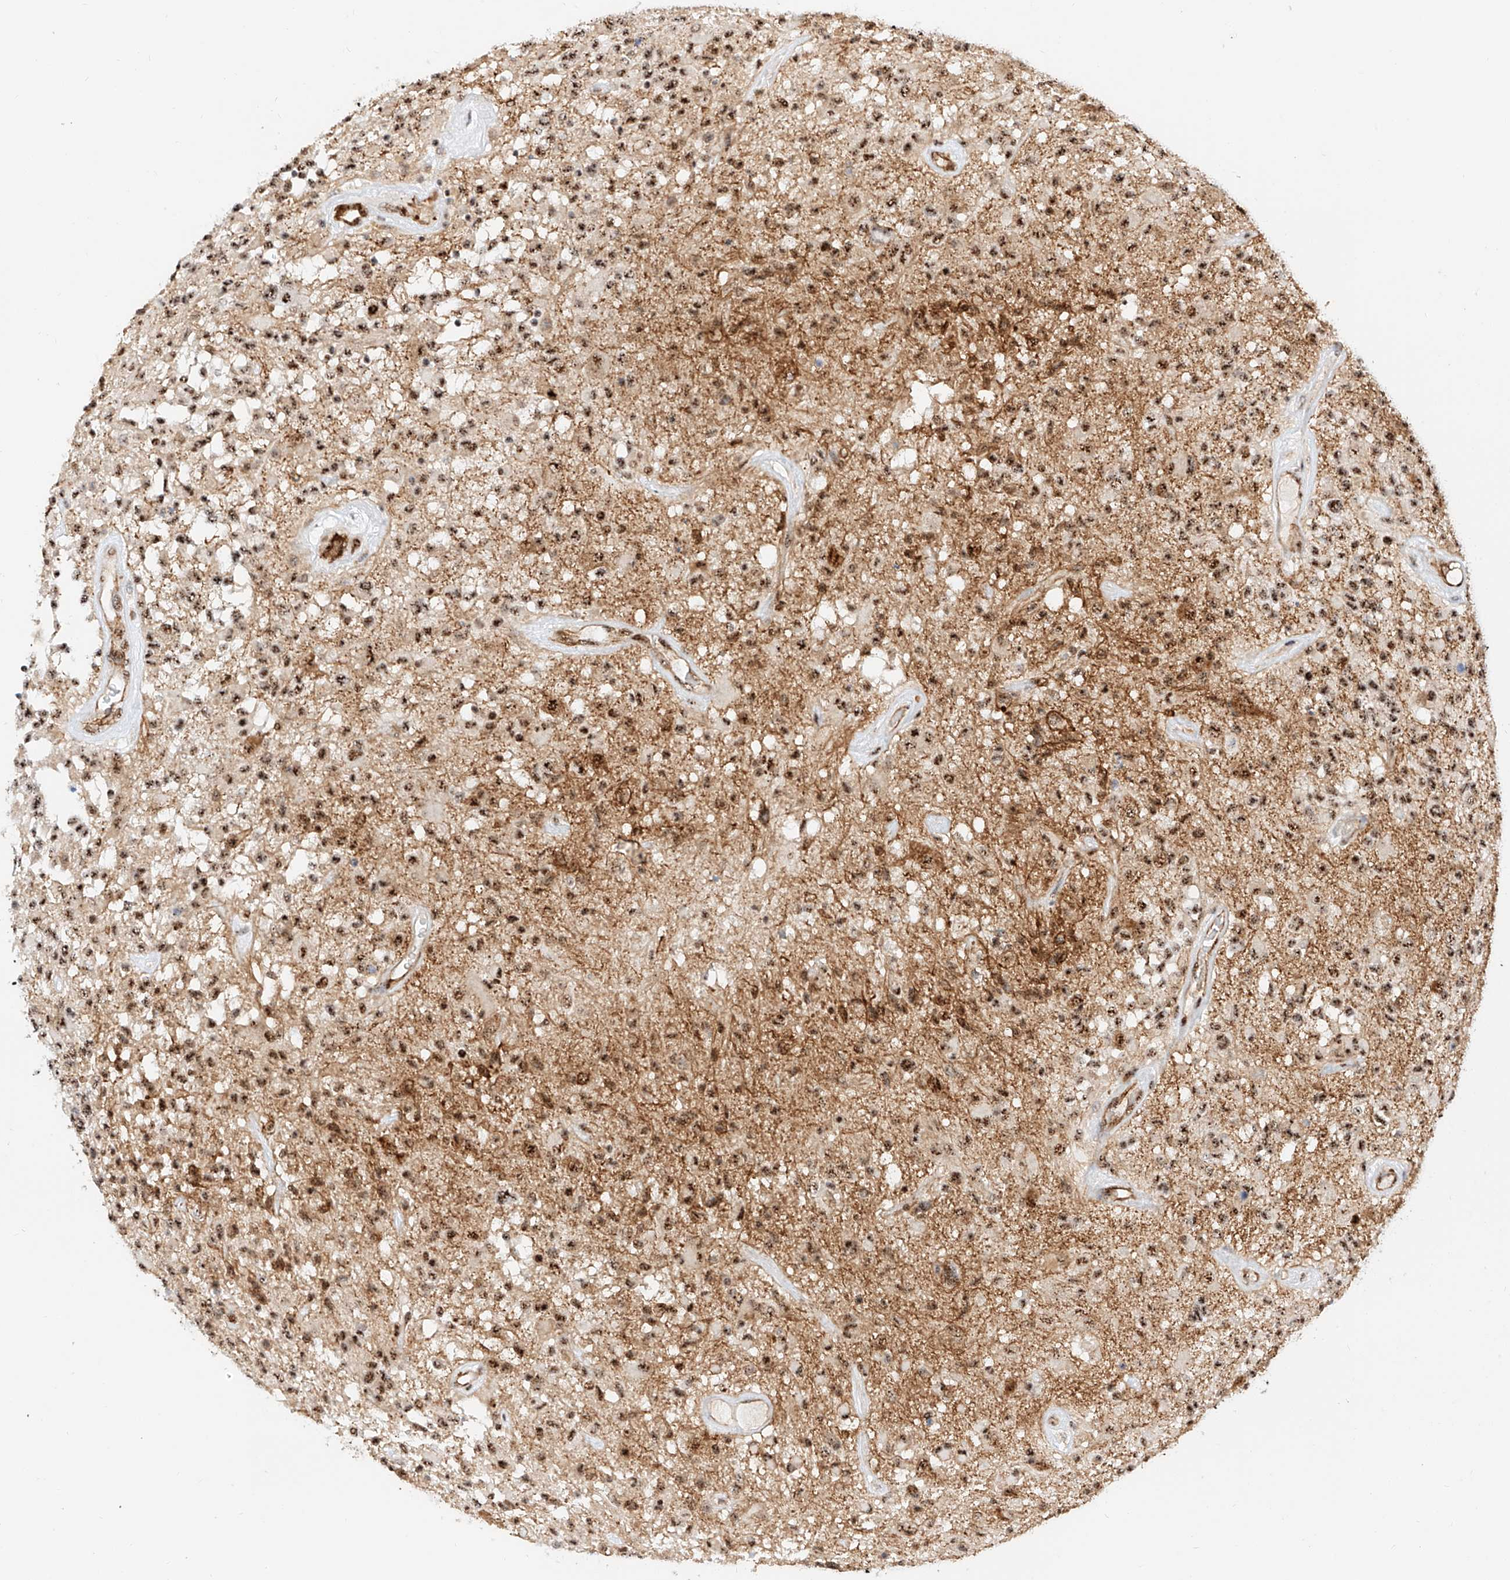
{"staining": {"intensity": "strong", "quantity": ">75%", "location": "cytoplasmic/membranous,nuclear"}, "tissue": "glioma", "cell_type": "Tumor cells", "image_type": "cancer", "snomed": [{"axis": "morphology", "description": "Glioma, malignant, High grade"}, {"axis": "morphology", "description": "Glioblastoma, NOS"}, {"axis": "topography", "description": "Brain"}], "caption": "Glioma was stained to show a protein in brown. There is high levels of strong cytoplasmic/membranous and nuclear staining in about >75% of tumor cells. (brown staining indicates protein expression, while blue staining denotes nuclei).", "gene": "ATXN7L2", "patient": {"sex": "male", "age": 60}}